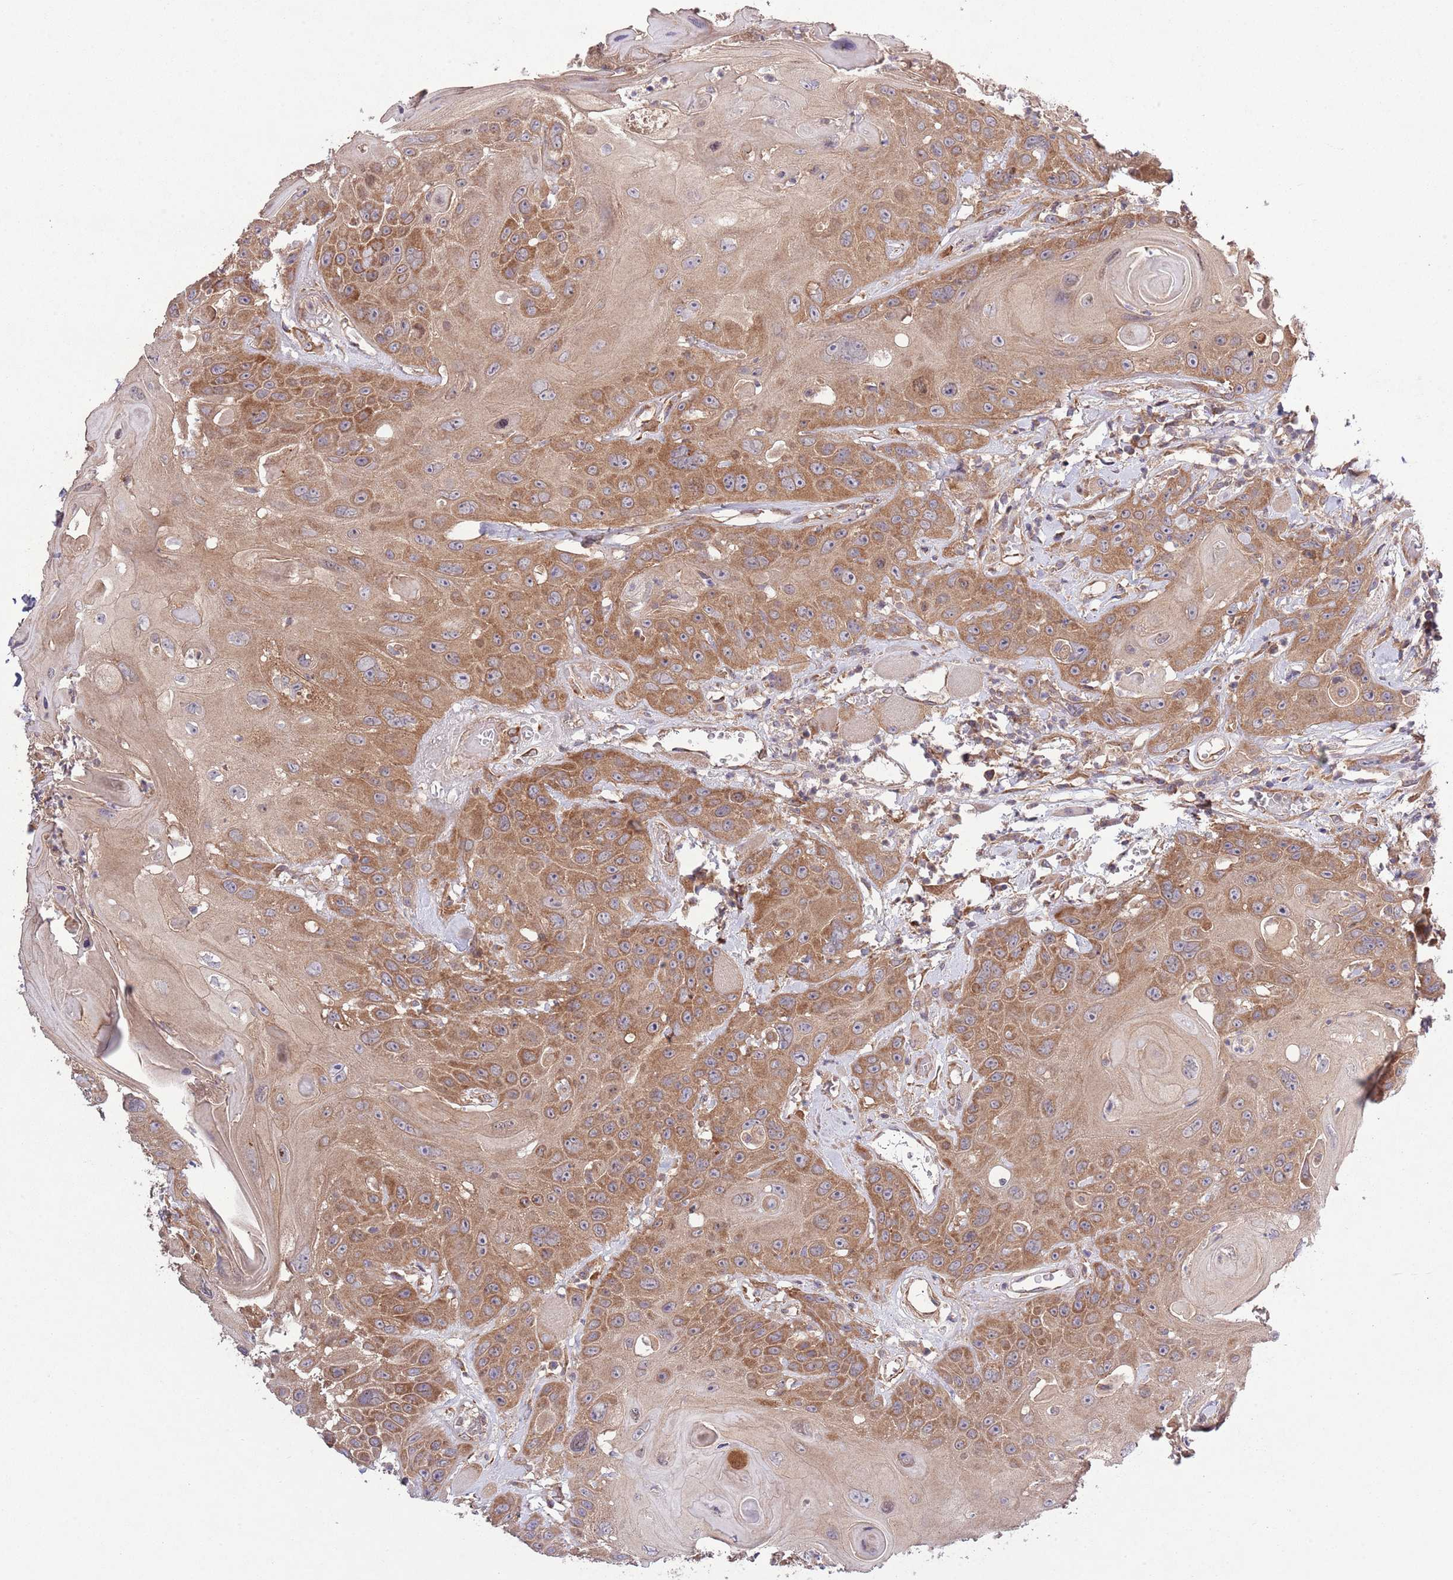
{"staining": {"intensity": "moderate", "quantity": ">75%", "location": "cytoplasmic/membranous"}, "tissue": "head and neck cancer", "cell_type": "Tumor cells", "image_type": "cancer", "snomed": [{"axis": "morphology", "description": "Squamous cell carcinoma, NOS"}, {"axis": "topography", "description": "Head-Neck"}], "caption": "Head and neck cancer (squamous cell carcinoma) was stained to show a protein in brown. There is medium levels of moderate cytoplasmic/membranous staining in approximately >75% of tumor cells.", "gene": "MFNG", "patient": {"sex": "female", "age": 59}}